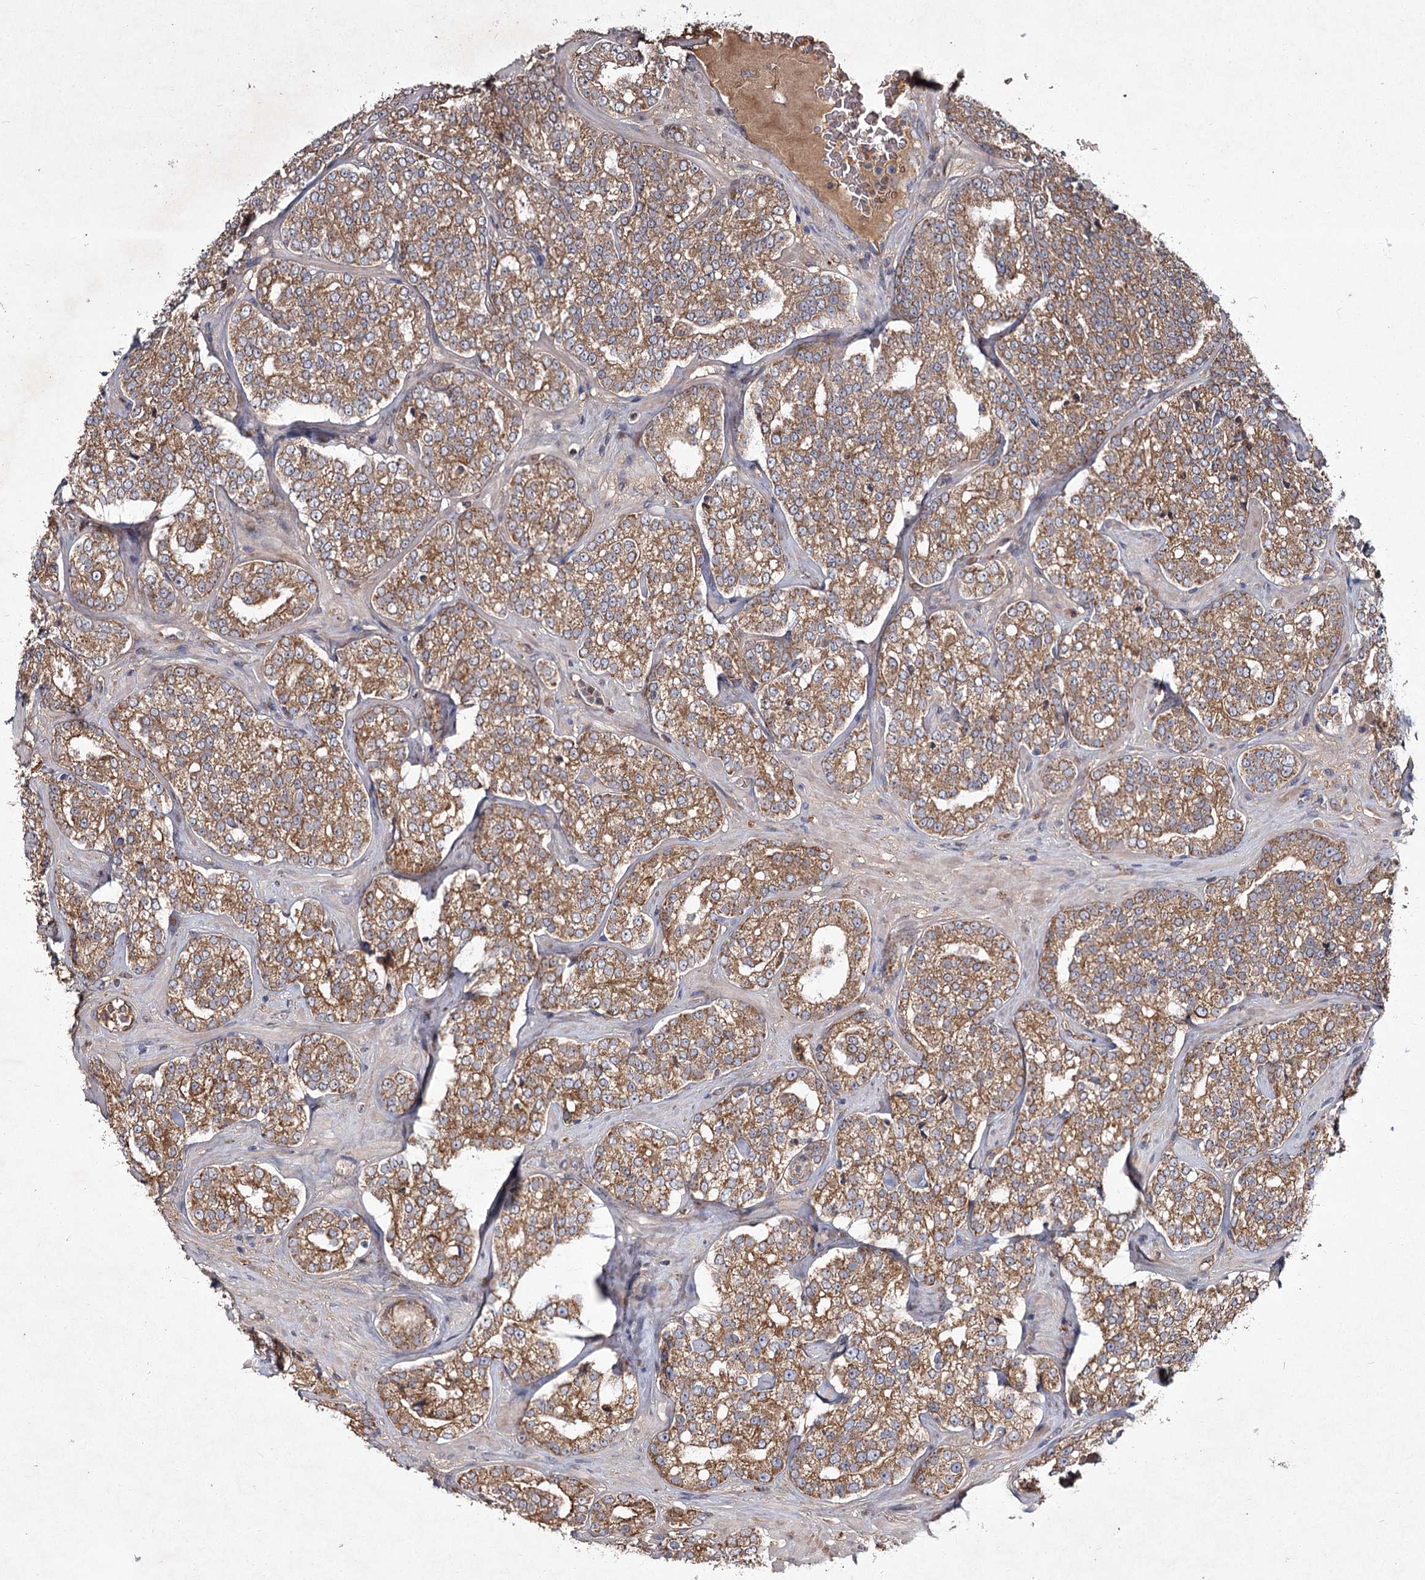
{"staining": {"intensity": "moderate", "quantity": ">75%", "location": "cytoplasmic/membranous"}, "tissue": "prostate cancer", "cell_type": "Tumor cells", "image_type": "cancer", "snomed": [{"axis": "morphology", "description": "Normal tissue, NOS"}, {"axis": "morphology", "description": "Adenocarcinoma, High grade"}, {"axis": "topography", "description": "Prostate"}], "caption": "IHC micrograph of prostate adenocarcinoma (high-grade) stained for a protein (brown), which demonstrates medium levels of moderate cytoplasmic/membranous positivity in approximately >75% of tumor cells.", "gene": "MFN1", "patient": {"sex": "male", "age": 83}}